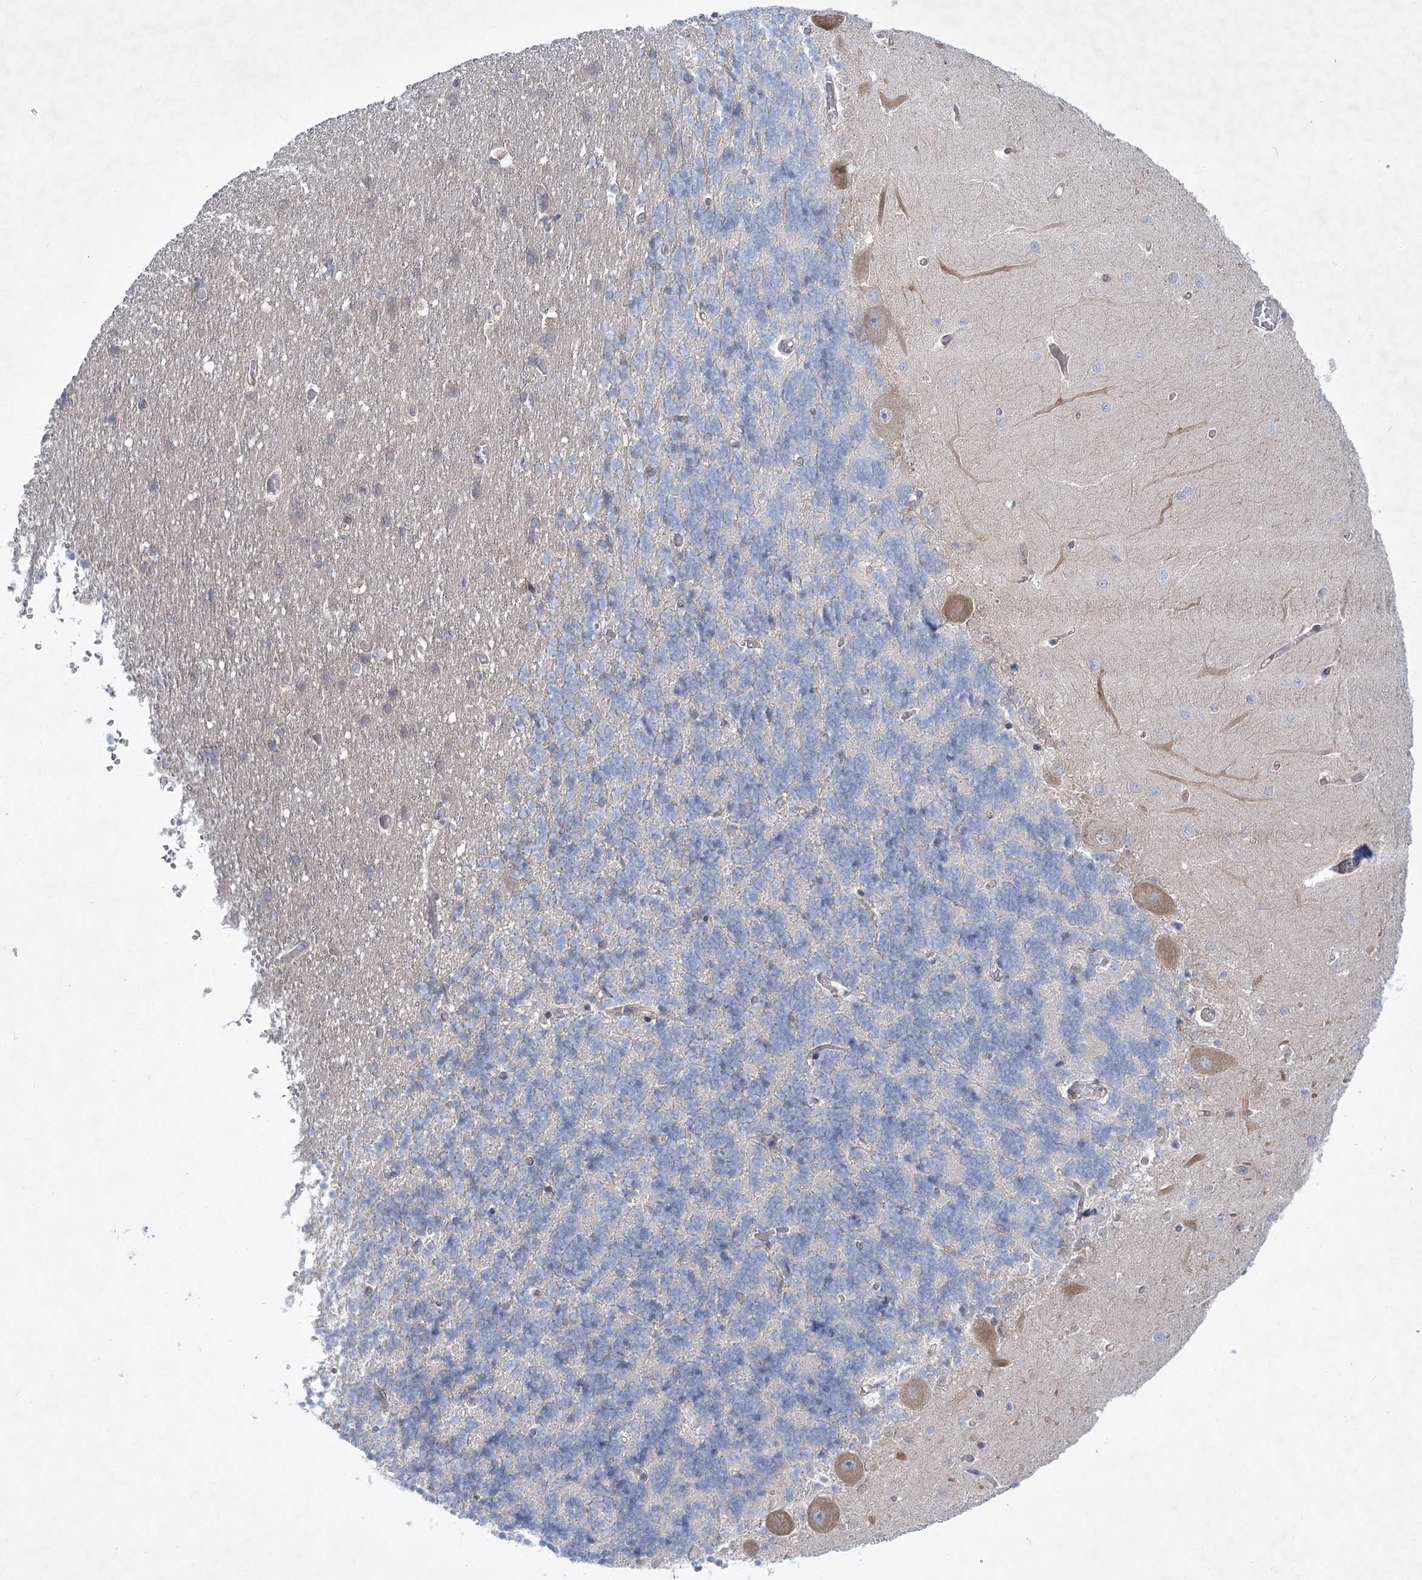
{"staining": {"intensity": "negative", "quantity": "none", "location": "none"}, "tissue": "cerebellum", "cell_type": "Cells in granular layer", "image_type": "normal", "snomed": [{"axis": "morphology", "description": "Normal tissue, NOS"}, {"axis": "topography", "description": "Cerebellum"}], "caption": "This micrograph is of benign cerebellum stained with IHC to label a protein in brown with the nuclei are counter-stained blue. There is no staining in cells in granular layer.", "gene": "AAMDC", "patient": {"sex": "male", "age": 37}}